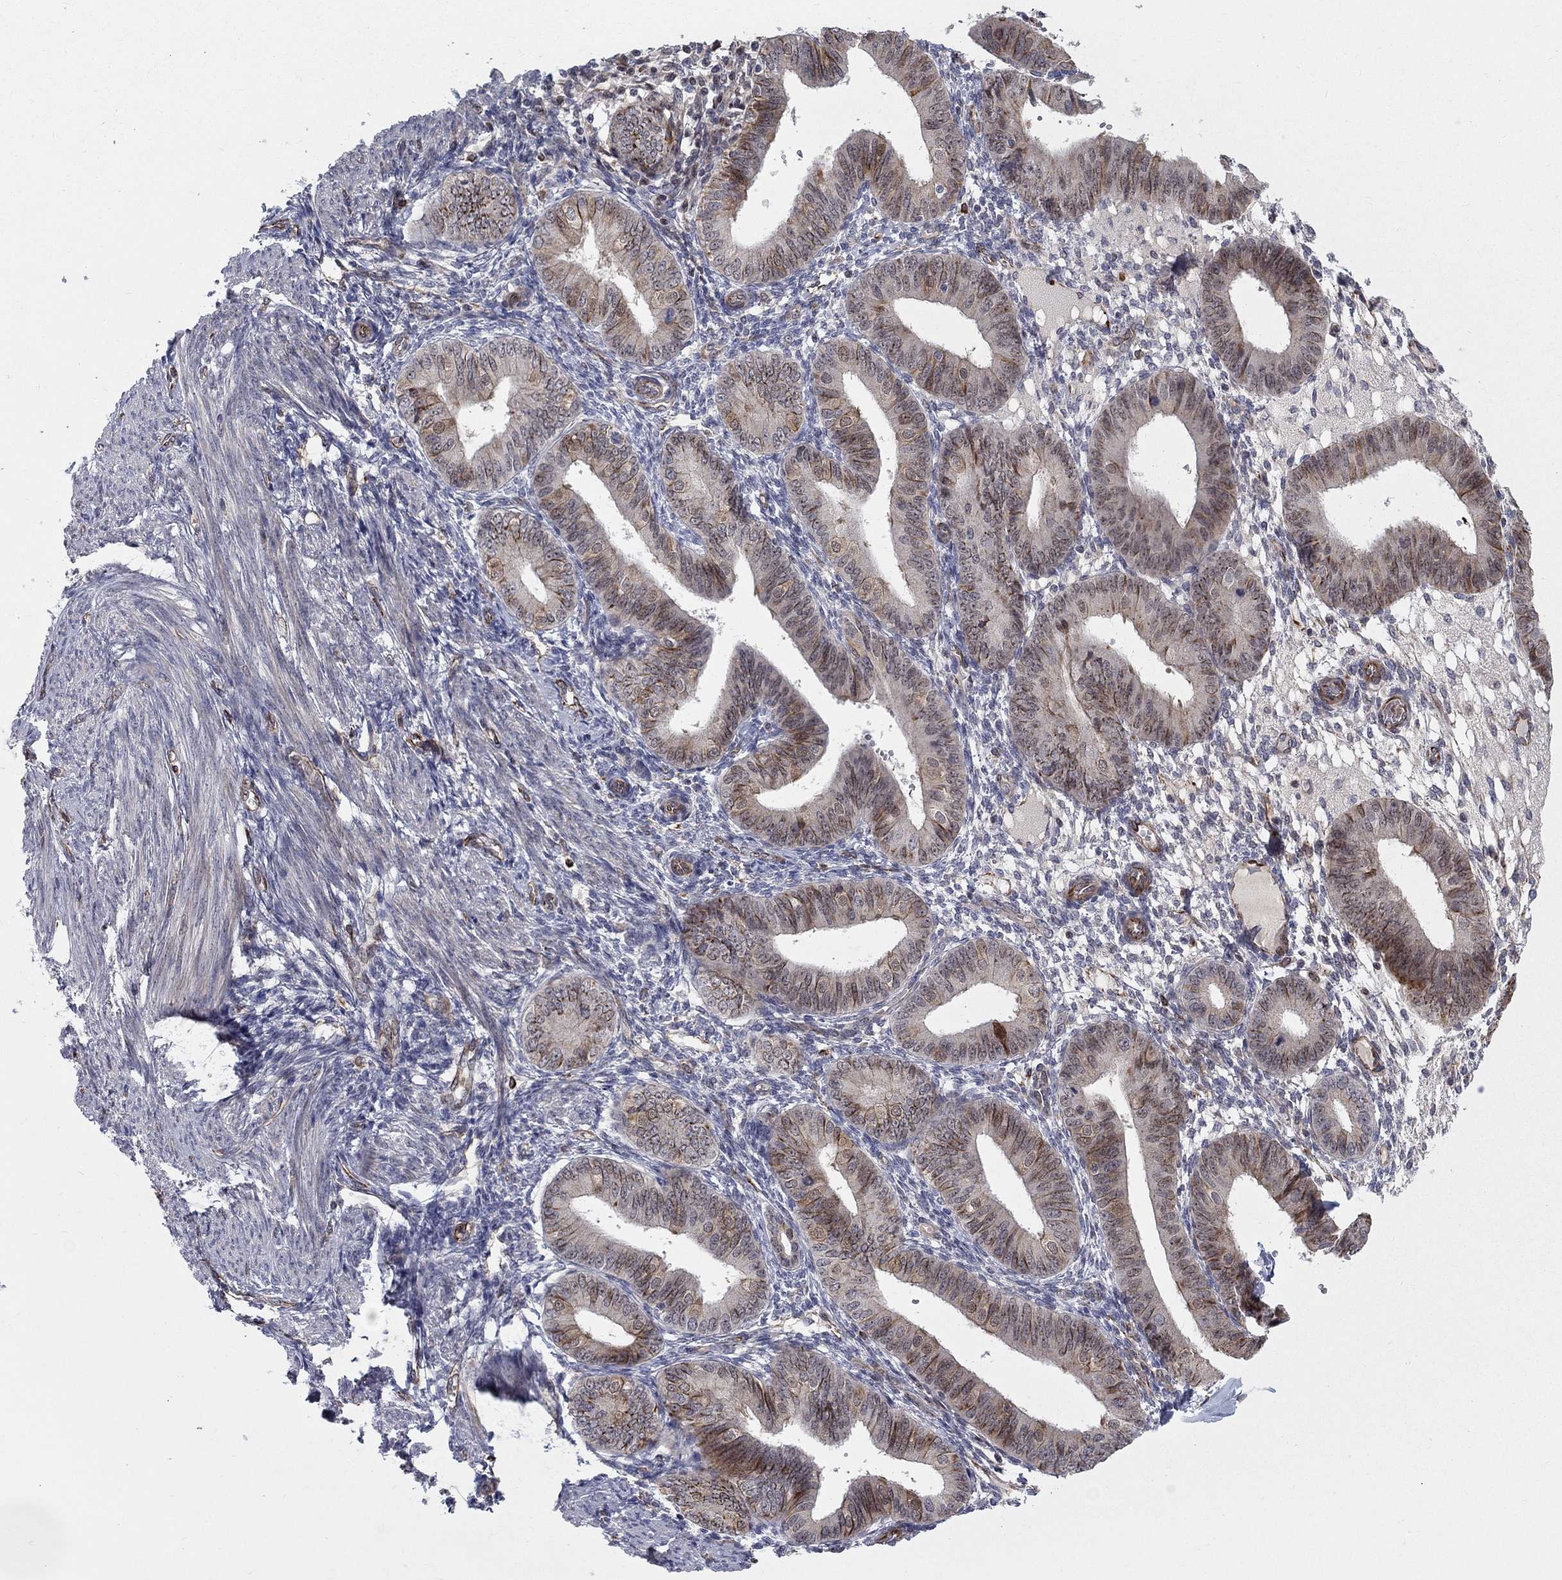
{"staining": {"intensity": "negative", "quantity": "none", "location": "none"}, "tissue": "endometrium", "cell_type": "Cells in endometrial stroma", "image_type": "normal", "snomed": [{"axis": "morphology", "description": "Normal tissue, NOS"}, {"axis": "topography", "description": "Endometrium"}], "caption": "This histopathology image is of benign endometrium stained with immunohistochemistry to label a protein in brown with the nuclei are counter-stained blue. There is no staining in cells in endometrial stroma.", "gene": "MSRA", "patient": {"sex": "female", "age": 39}}